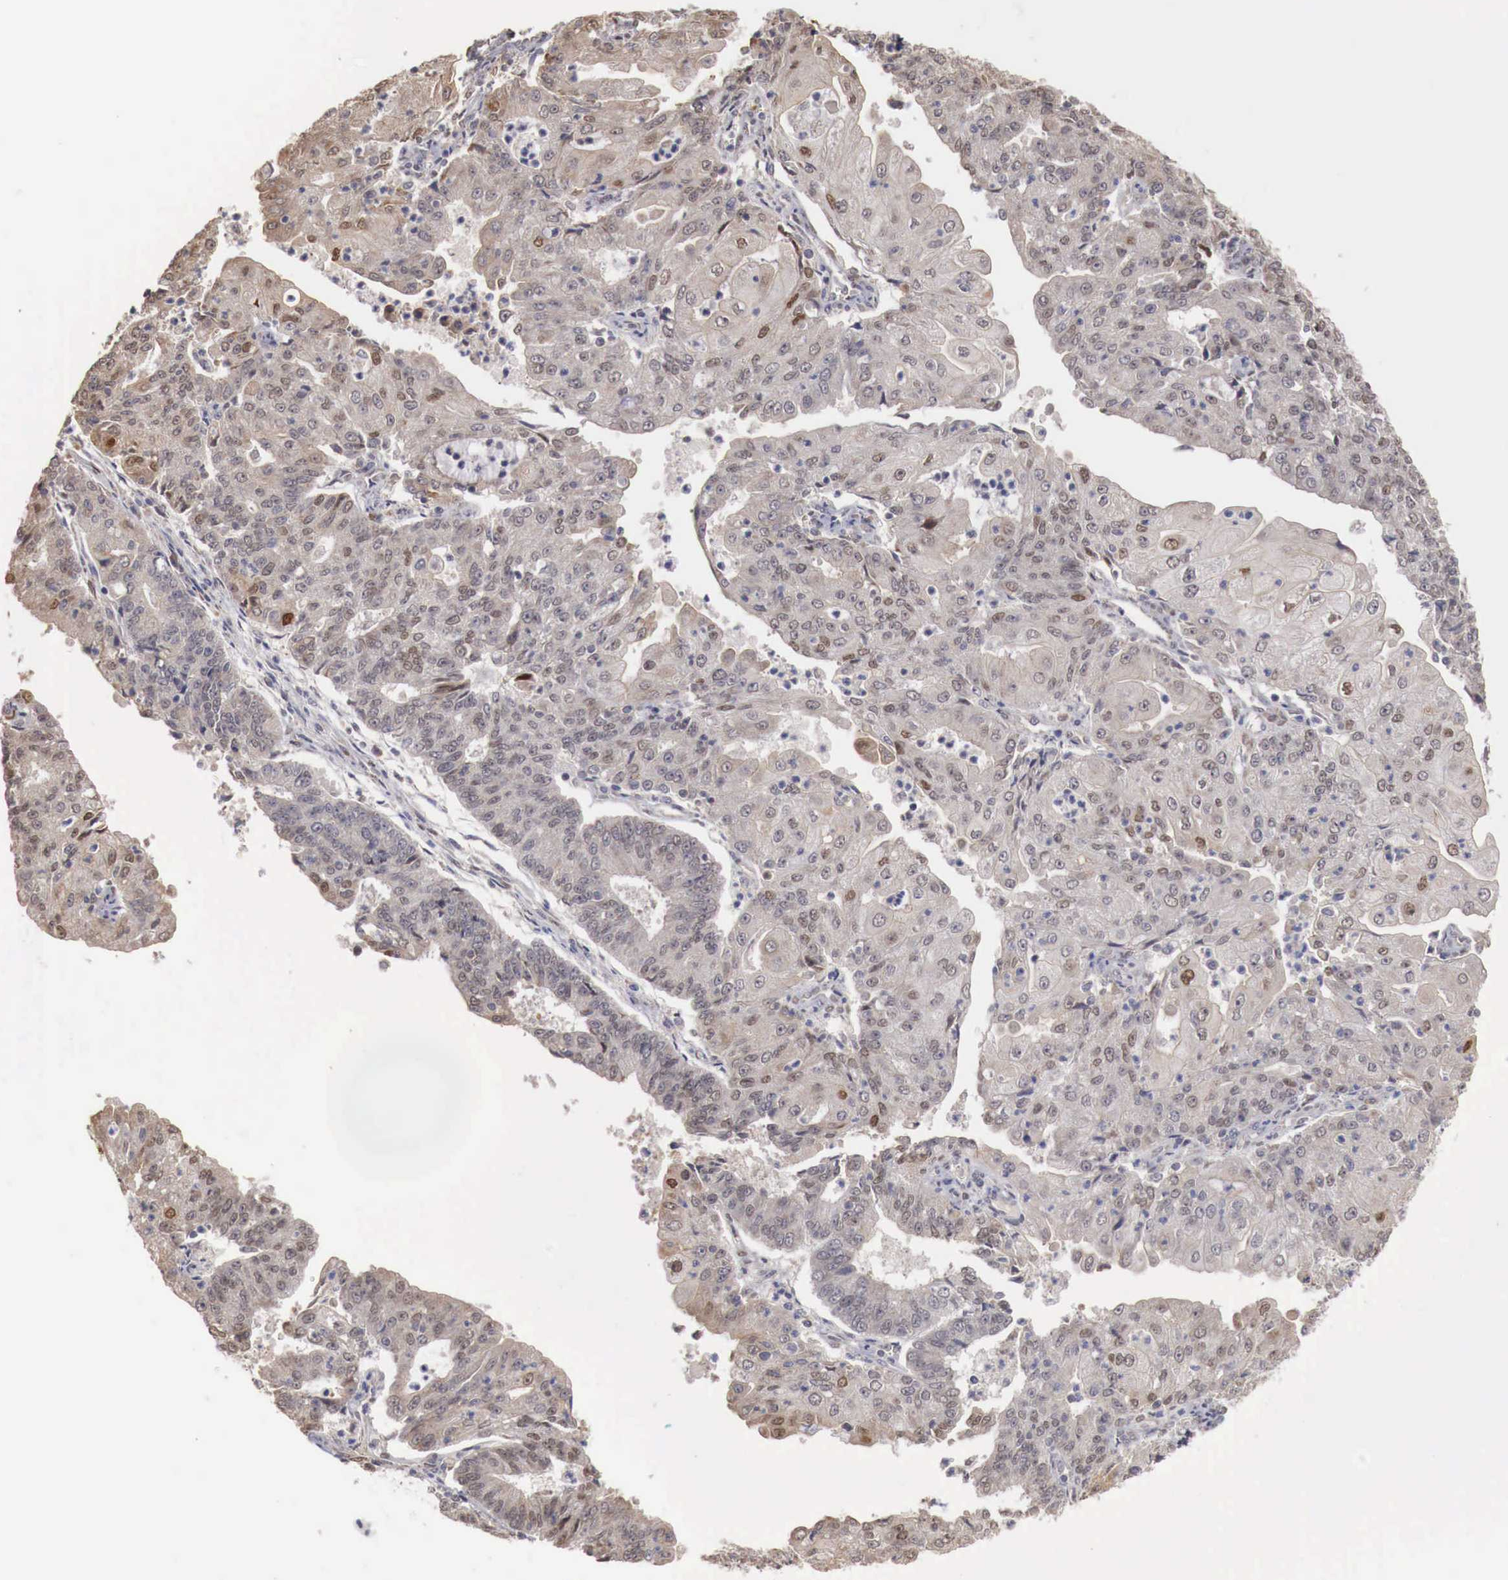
{"staining": {"intensity": "moderate", "quantity": "25%-75%", "location": "nuclear"}, "tissue": "endometrial cancer", "cell_type": "Tumor cells", "image_type": "cancer", "snomed": [{"axis": "morphology", "description": "Adenocarcinoma, NOS"}, {"axis": "topography", "description": "Endometrium"}], "caption": "A brown stain highlights moderate nuclear positivity of a protein in endometrial cancer tumor cells. The staining is performed using DAB (3,3'-diaminobenzidine) brown chromogen to label protein expression. The nuclei are counter-stained blue using hematoxylin.", "gene": "KHDRBS2", "patient": {"sex": "female", "age": 56}}